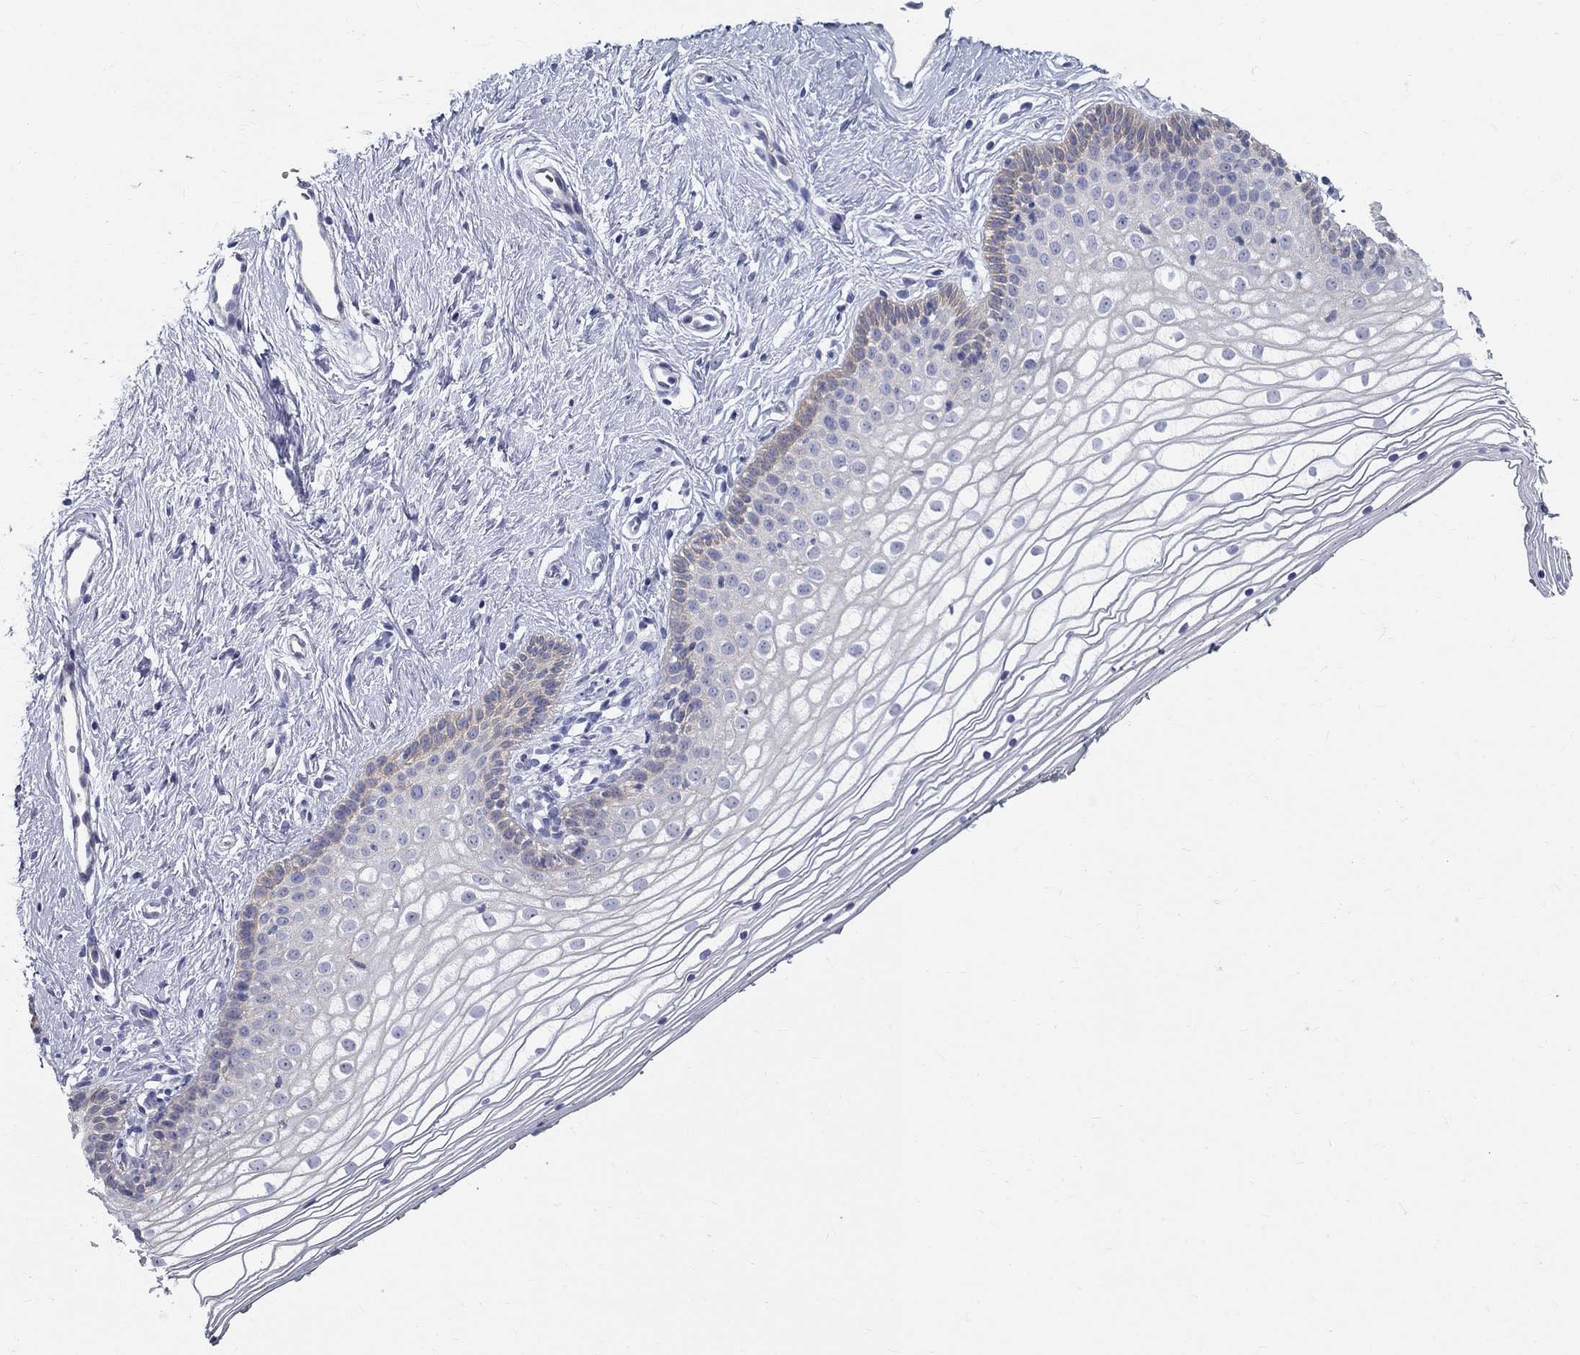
{"staining": {"intensity": "negative", "quantity": "none", "location": "none"}, "tissue": "vagina", "cell_type": "Squamous epithelial cells", "image_type": "normal", "snomed": [{"axis": "morphology", "description": "Normal tissue, NOS"}, {"axis": "topography", "description": "Vagina"}], "caption": "High magnification brightfield microscopy of unremarkable vagina stained with DAB (brown) and counterstained with hematoxylin (blue): squamous epithelial cells show no significant staining. The staining was performed using DAB (3,3'-diaminobenzidine) to visualize the protein expression in brown, while the nuclei were stained in blue with hematoxylin (Magnification: 20x).", "gene": "ENSG00000290147", "patient": {"sex": "female", "age": 36}}